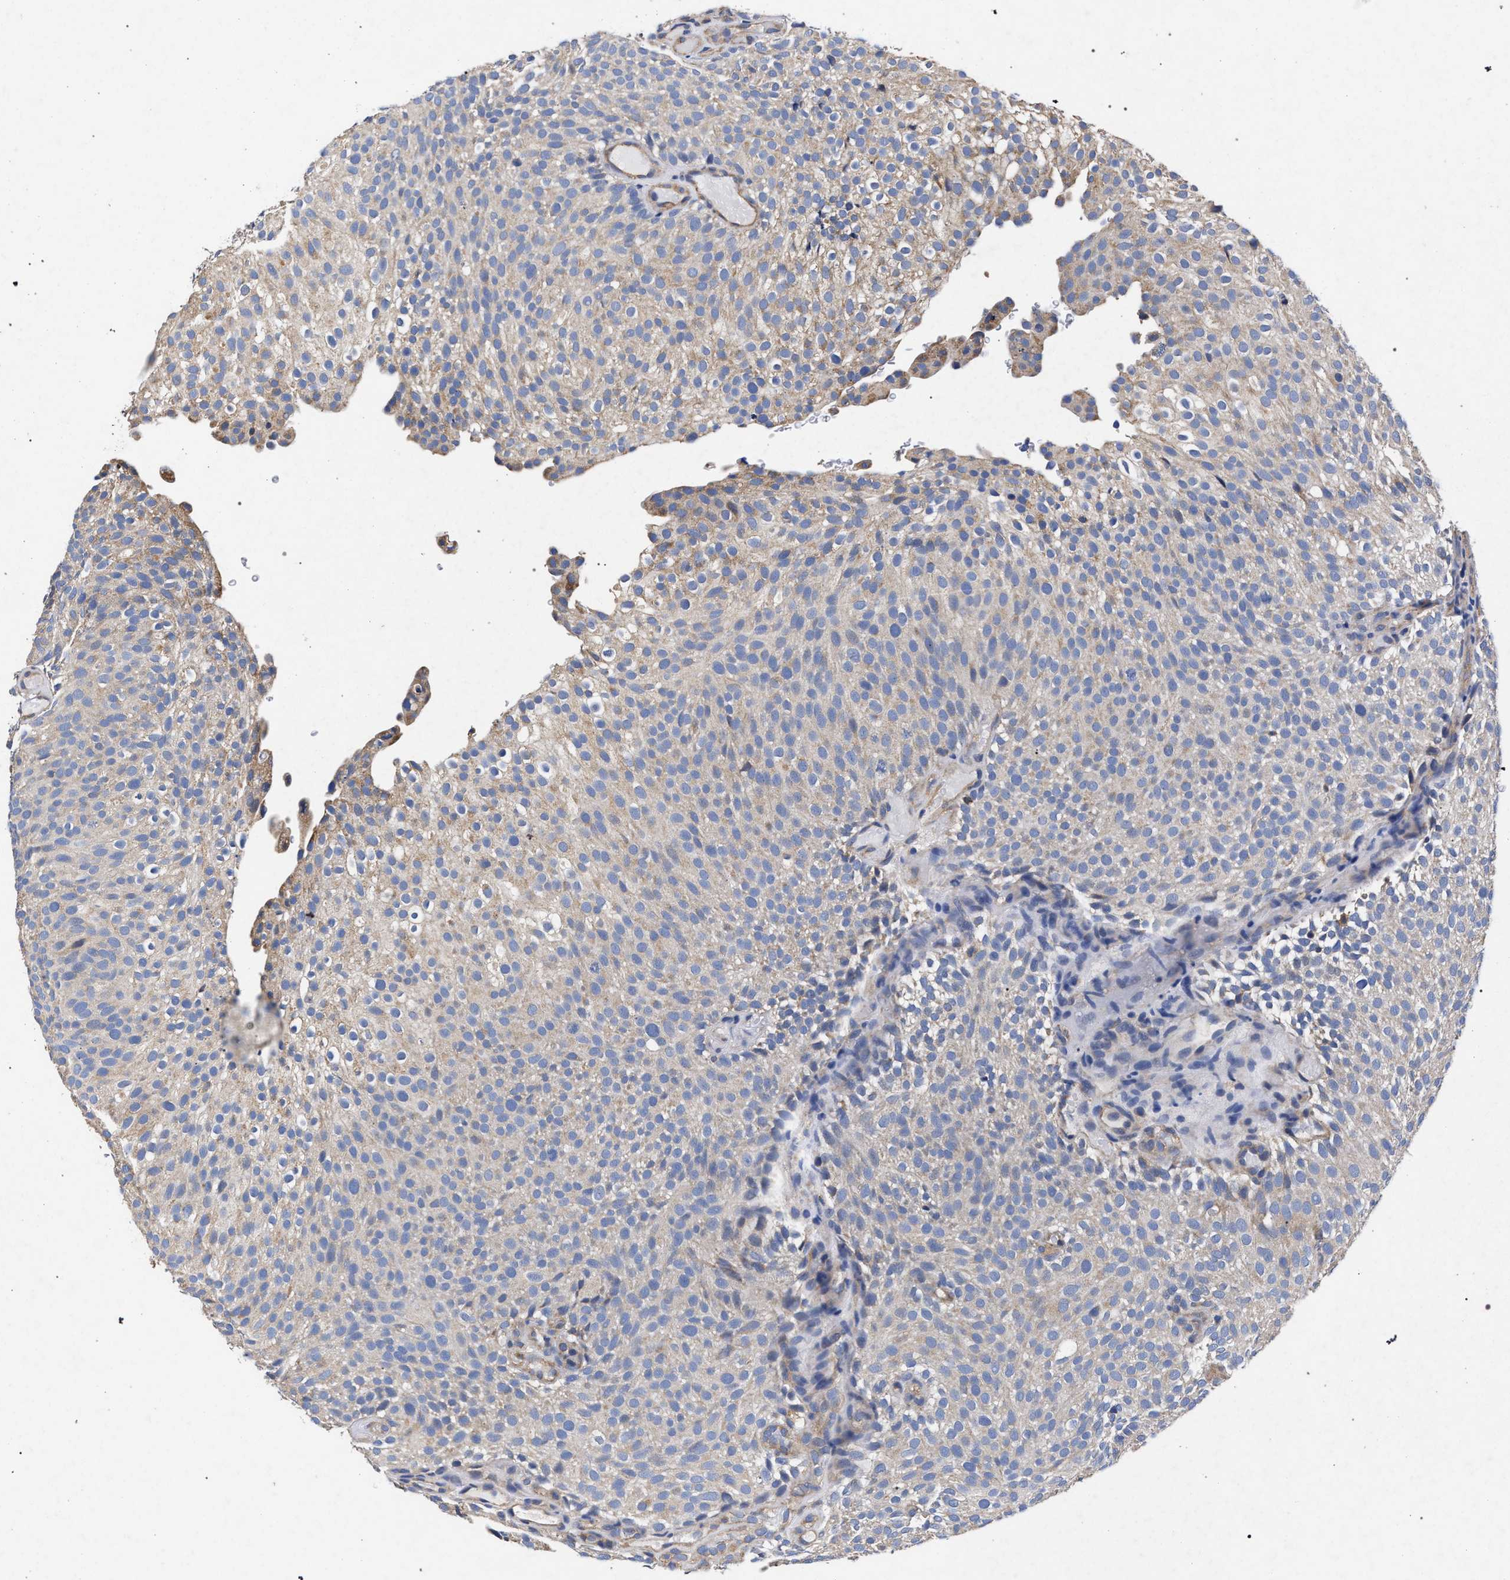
{"staining": {"intensity": "weak", "quantity": "25%-75%", "location": "cytoplasmic/membranous"}, "tissue": "urothelial cancer", "cell_type": "Tumor cells", "image_type": "cancer", "snomed": [{"axis": "morphology", "description": "Urothelial carcinoma, Low grade"}, {"axis": "topography", "description": "Urinary bladder"}], "caption": "Immunohistochemistry (IHC) image of human low-grade urothelial carcinoma stained for a protein (brown), which exhibits low levels of weak cytoplasmic/membranous staining in approximately 25%-75% of tumor cells.", "gene": "CFAP95", "patient": {"sex": "male", "age": 78}}